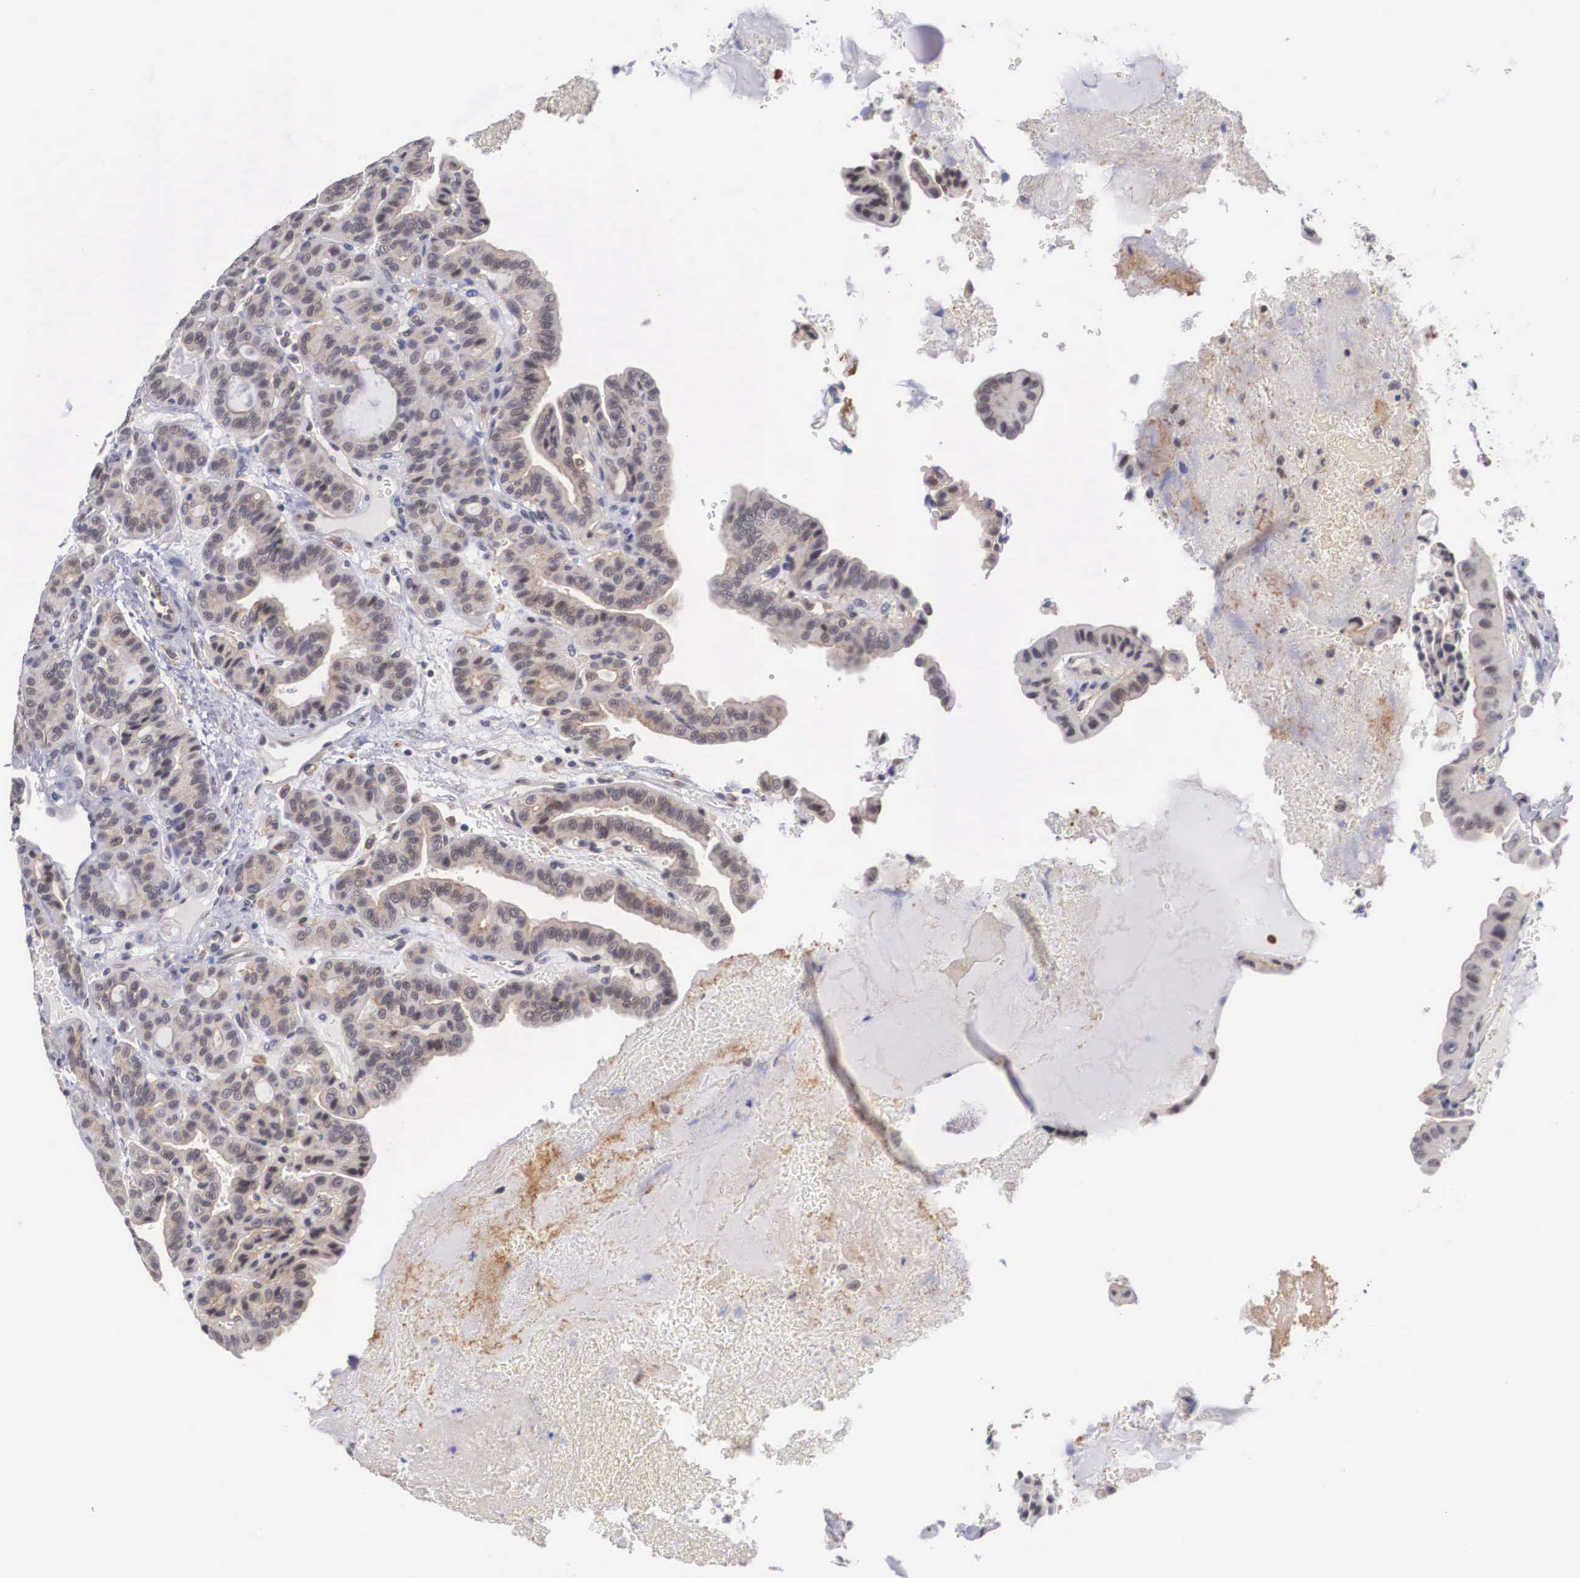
{"staining": {"intensity": "weak", "quantity": "25%-75%", "location": "cytoplasmic/membranous"}, "tissue": "thyroid cancer", "cell_type": "Tumor cells", "image_type": "cancer", "snomed": [{"axis": "morphology", "description": "Papillary adenocarcinoma, NOS"}, {"axis": "topography", "description": "Thyroid gland"}], "caption": "IHC photomicrograph of papillary adenocarcinoma (thyroid) stained for a protein (brown), which reveals low levels of weak cytoplasmic/membranous positivity in about 25%-75% of tumor cells.", "gene": "NR4A2", "patient": {"sex": "male", "age": 87}}